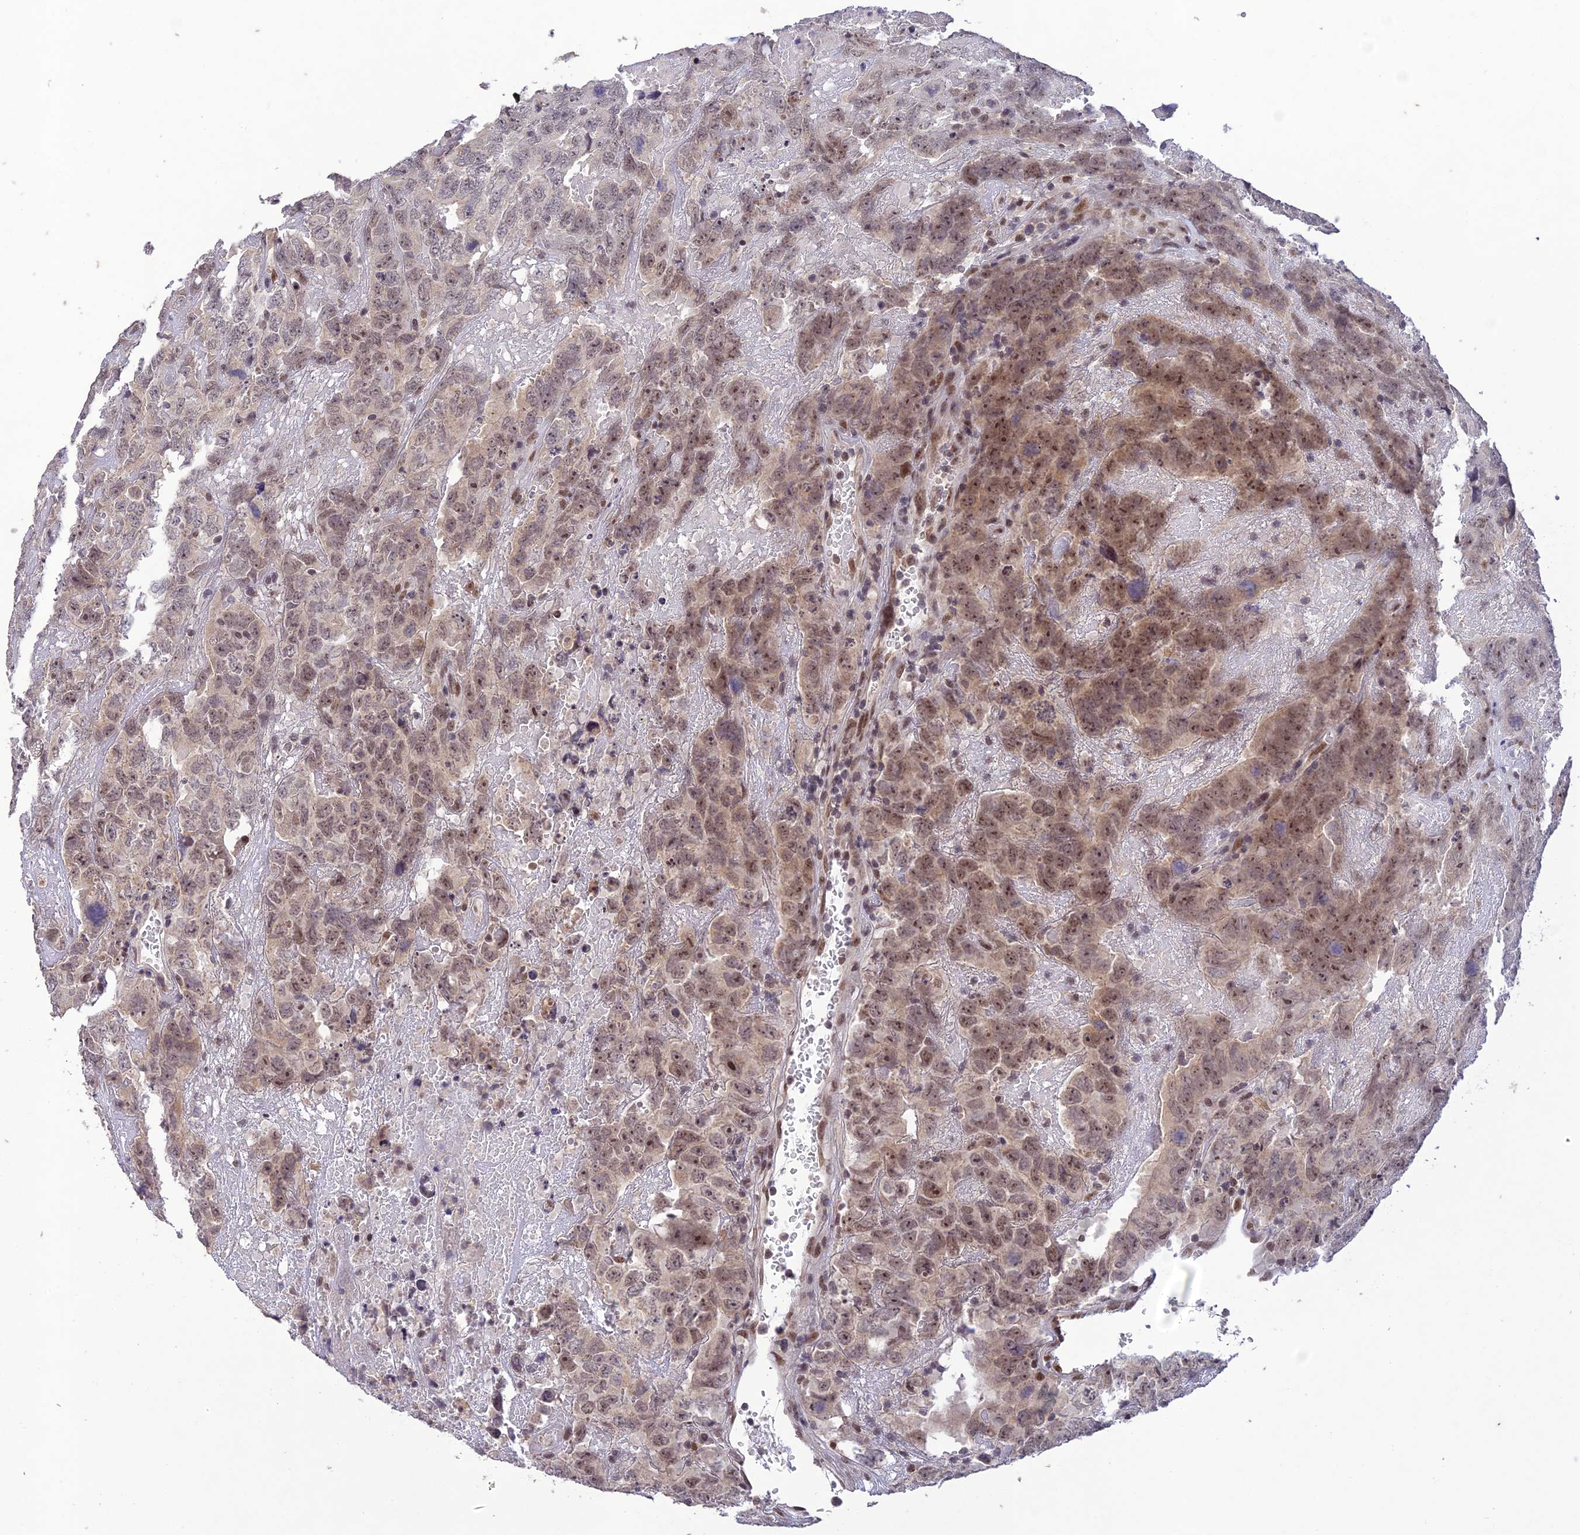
{"staining": {"intensity": "moderate", "quantity": ">75%", "location": "nuclear"}, "tissue": "testis cancer", "cell_type": "Tumor cells", "image_type": "cancer", "snomed": [{"axis": "morphology", "description": "Carcinoma, Embryonal, NOS"}, {"axis": "topography", "description": "Testis"}], "caption": "Protein analysis of testis embryonal carcinoma tissue displays moderate nuclear staining in approximately >75% of tumor cells. The staining is performed using DAB (3,3'-diaminobenzidine) brown chromogen to label protein expression. The nuclei are counter-stained blue using hematoxylin.", "gene": "POP4", "patient": {"sex": "male", "age": 45}}